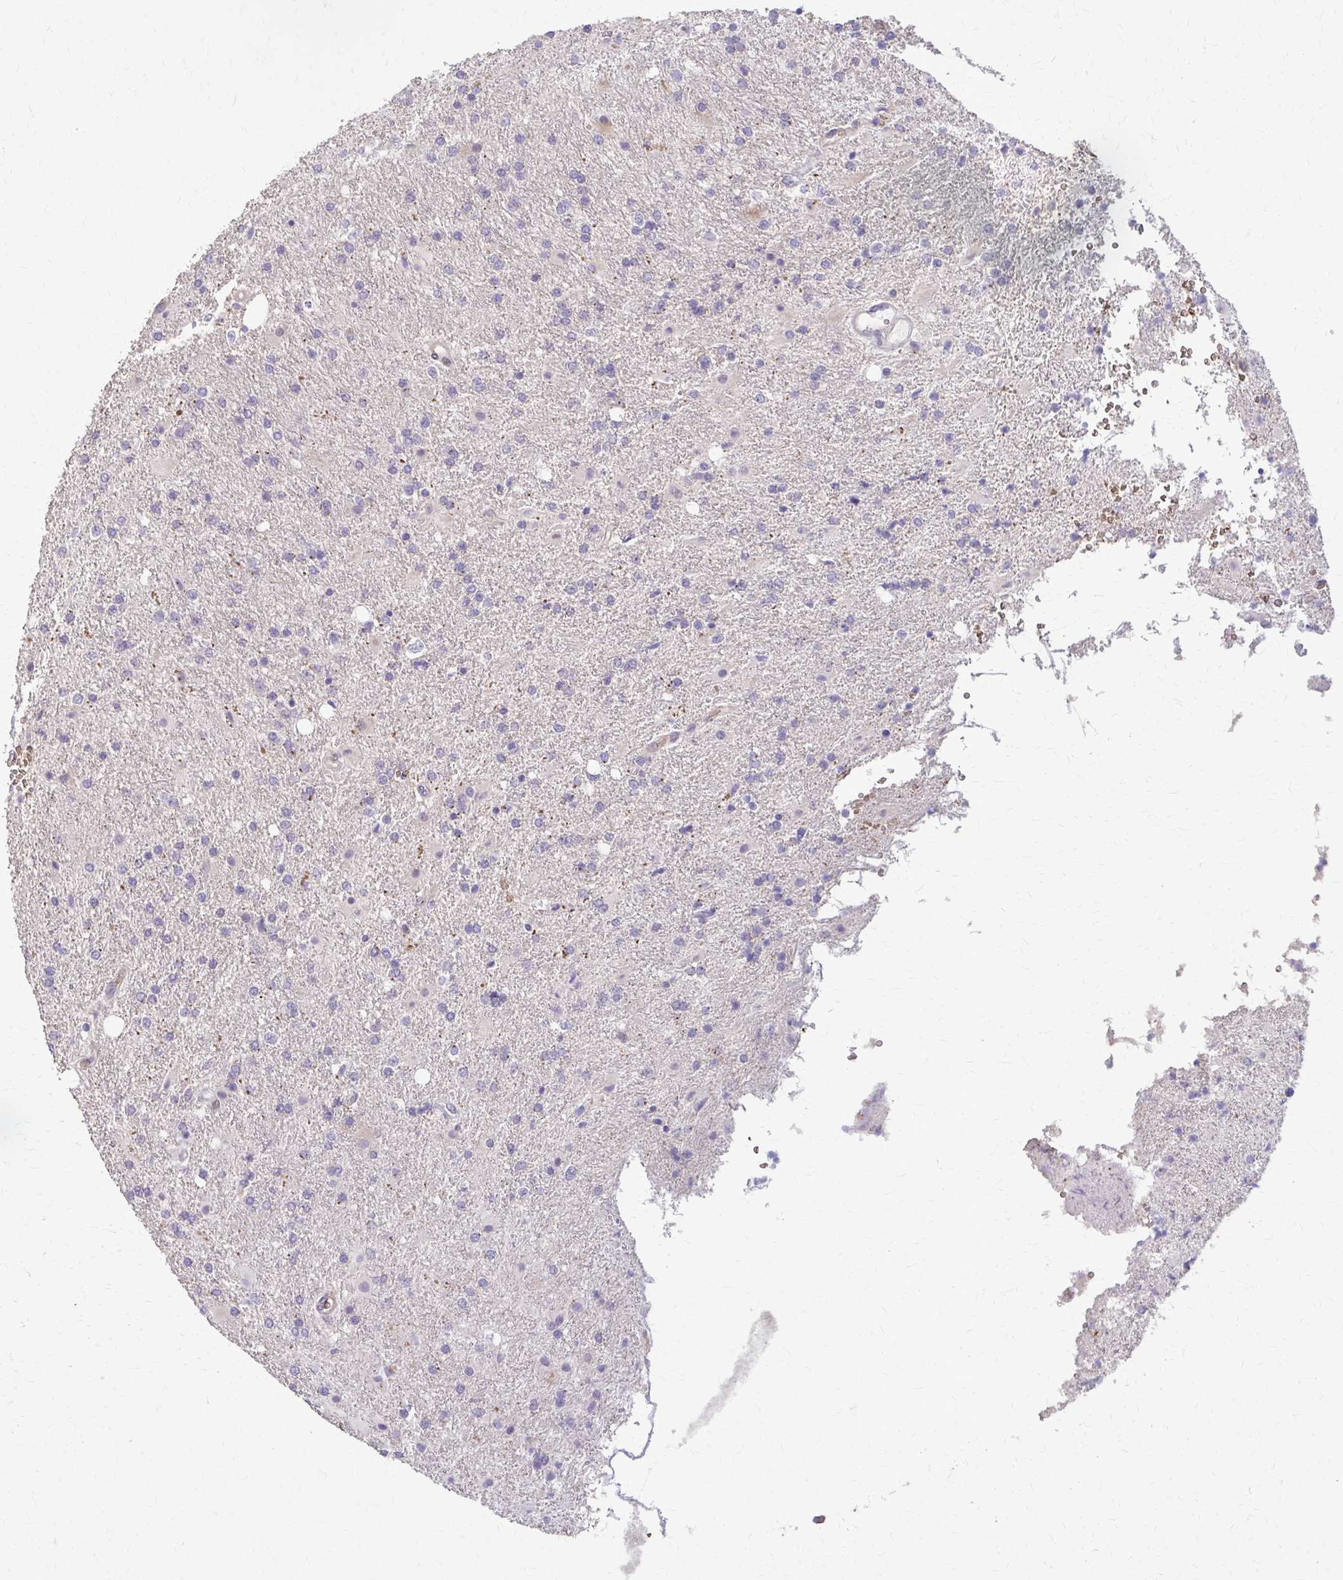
{"staining": {"intensity": "negative", "quantity": "none", "location": "none"}, "tissue": "glioma", "cell_type": "Tumor cells", "image_type": "cancer", "snomed": [{"axis": "morphology", "description": "Glioma, malignant, High grade"}, {"axis": "topography", "description": "Brain"}], "caption": "The immunohistochemistry (IHC) micrograph has no significant expression in tumor cells of glioma tissue.", "gene": "ZNF34", "patient": {"sex": "male", "age": 56}}